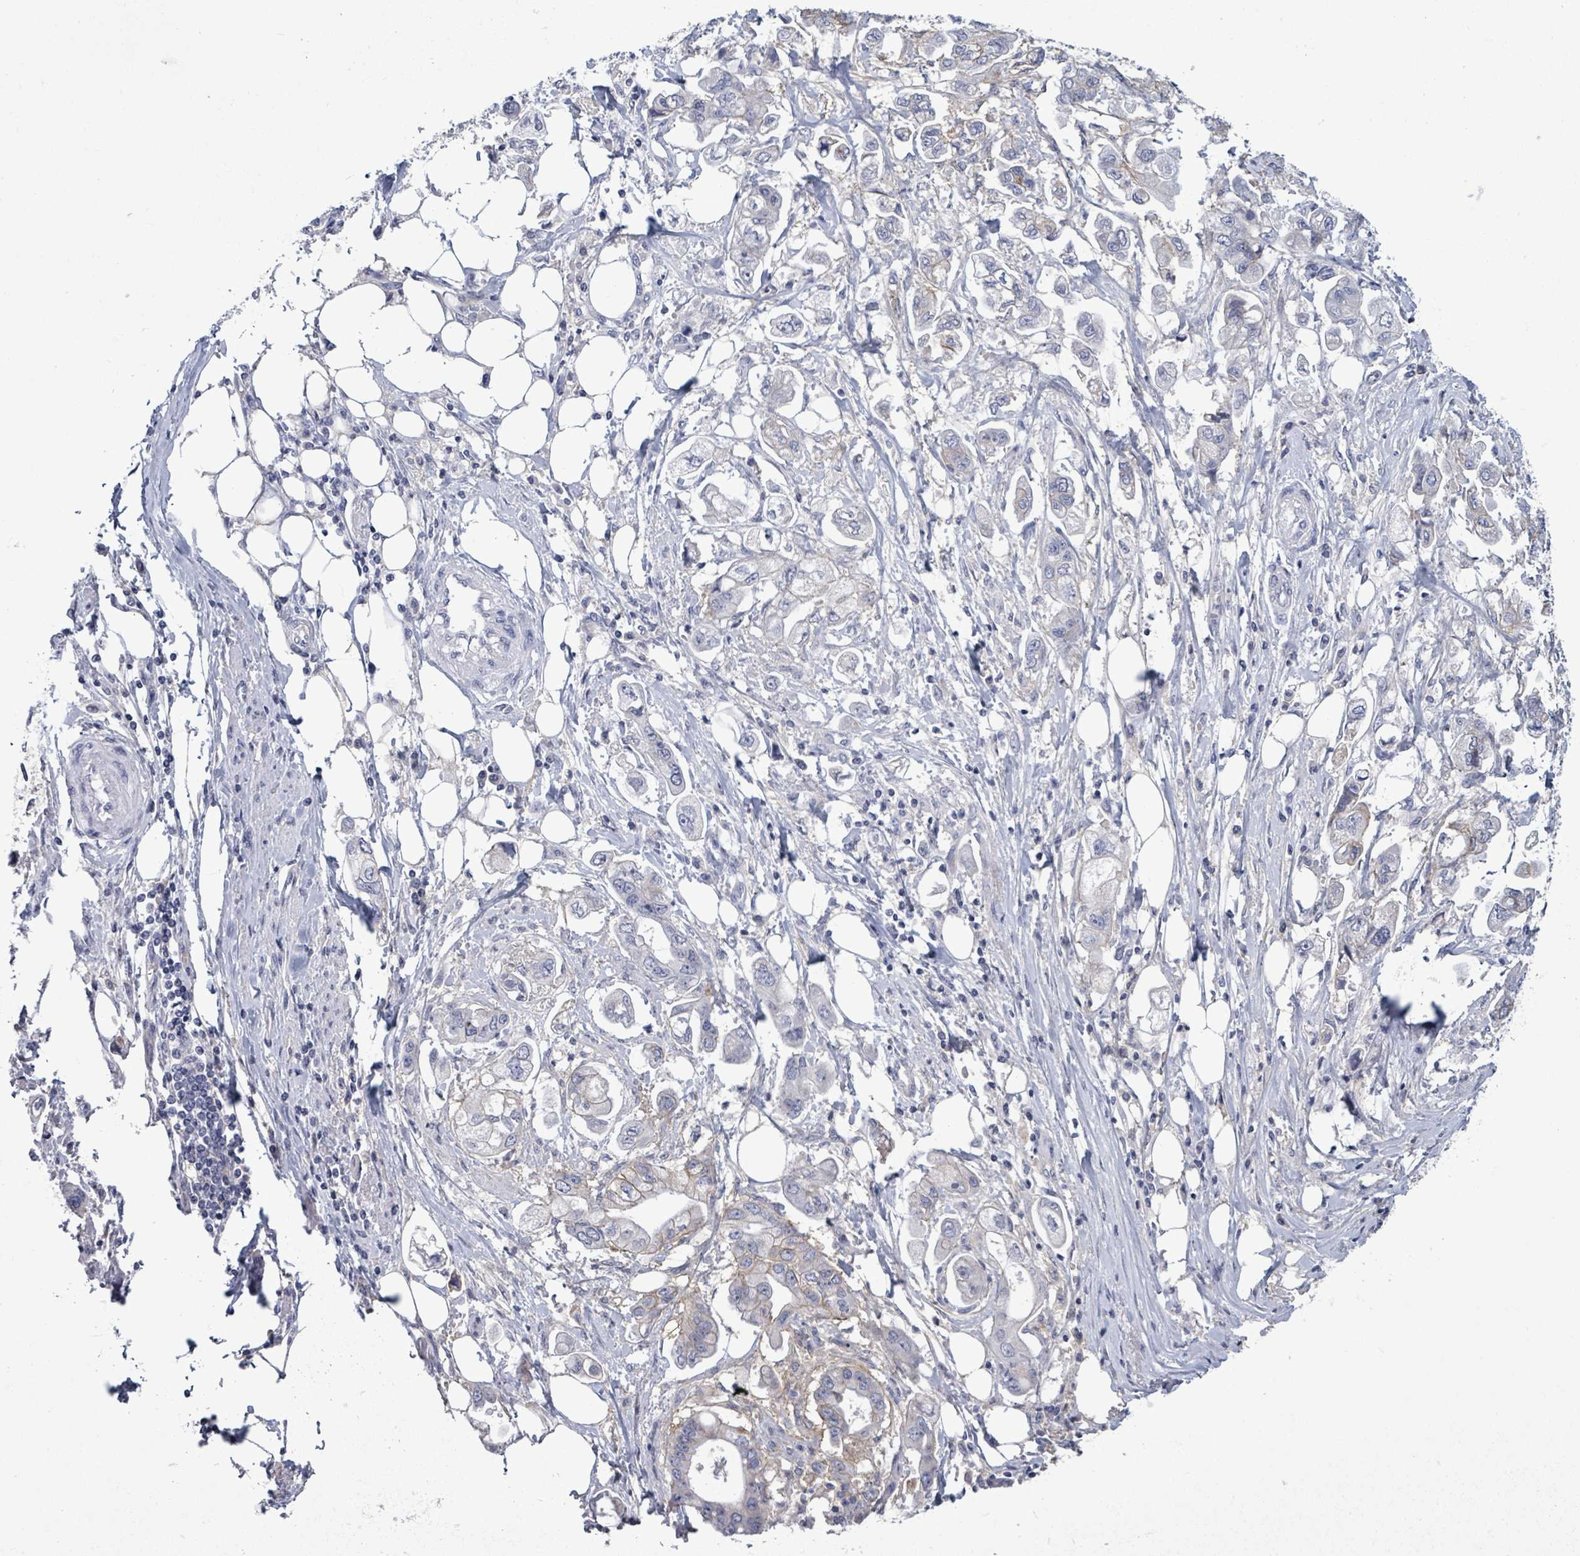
{"staining": {"intensity": "weak", "quantity": "<25%", "location": "cytoplasmic/membranous"}, "tissue": "stomach cancer", "cell_type": "Tumor cells", "image_type": "cancer", "snomed": [{"axis": "morphology", "description": "Adenocarcinoma, NOS"}, {"axis": "topography", "description": "Stomach"}], "caption": "The immunohistochemistry photomicrograph has no significant staining in tumor cells of adenocarcinoma (stomach) tissue.", "gene": "BSG", "patient": {"sex": "male", "age": 62}}